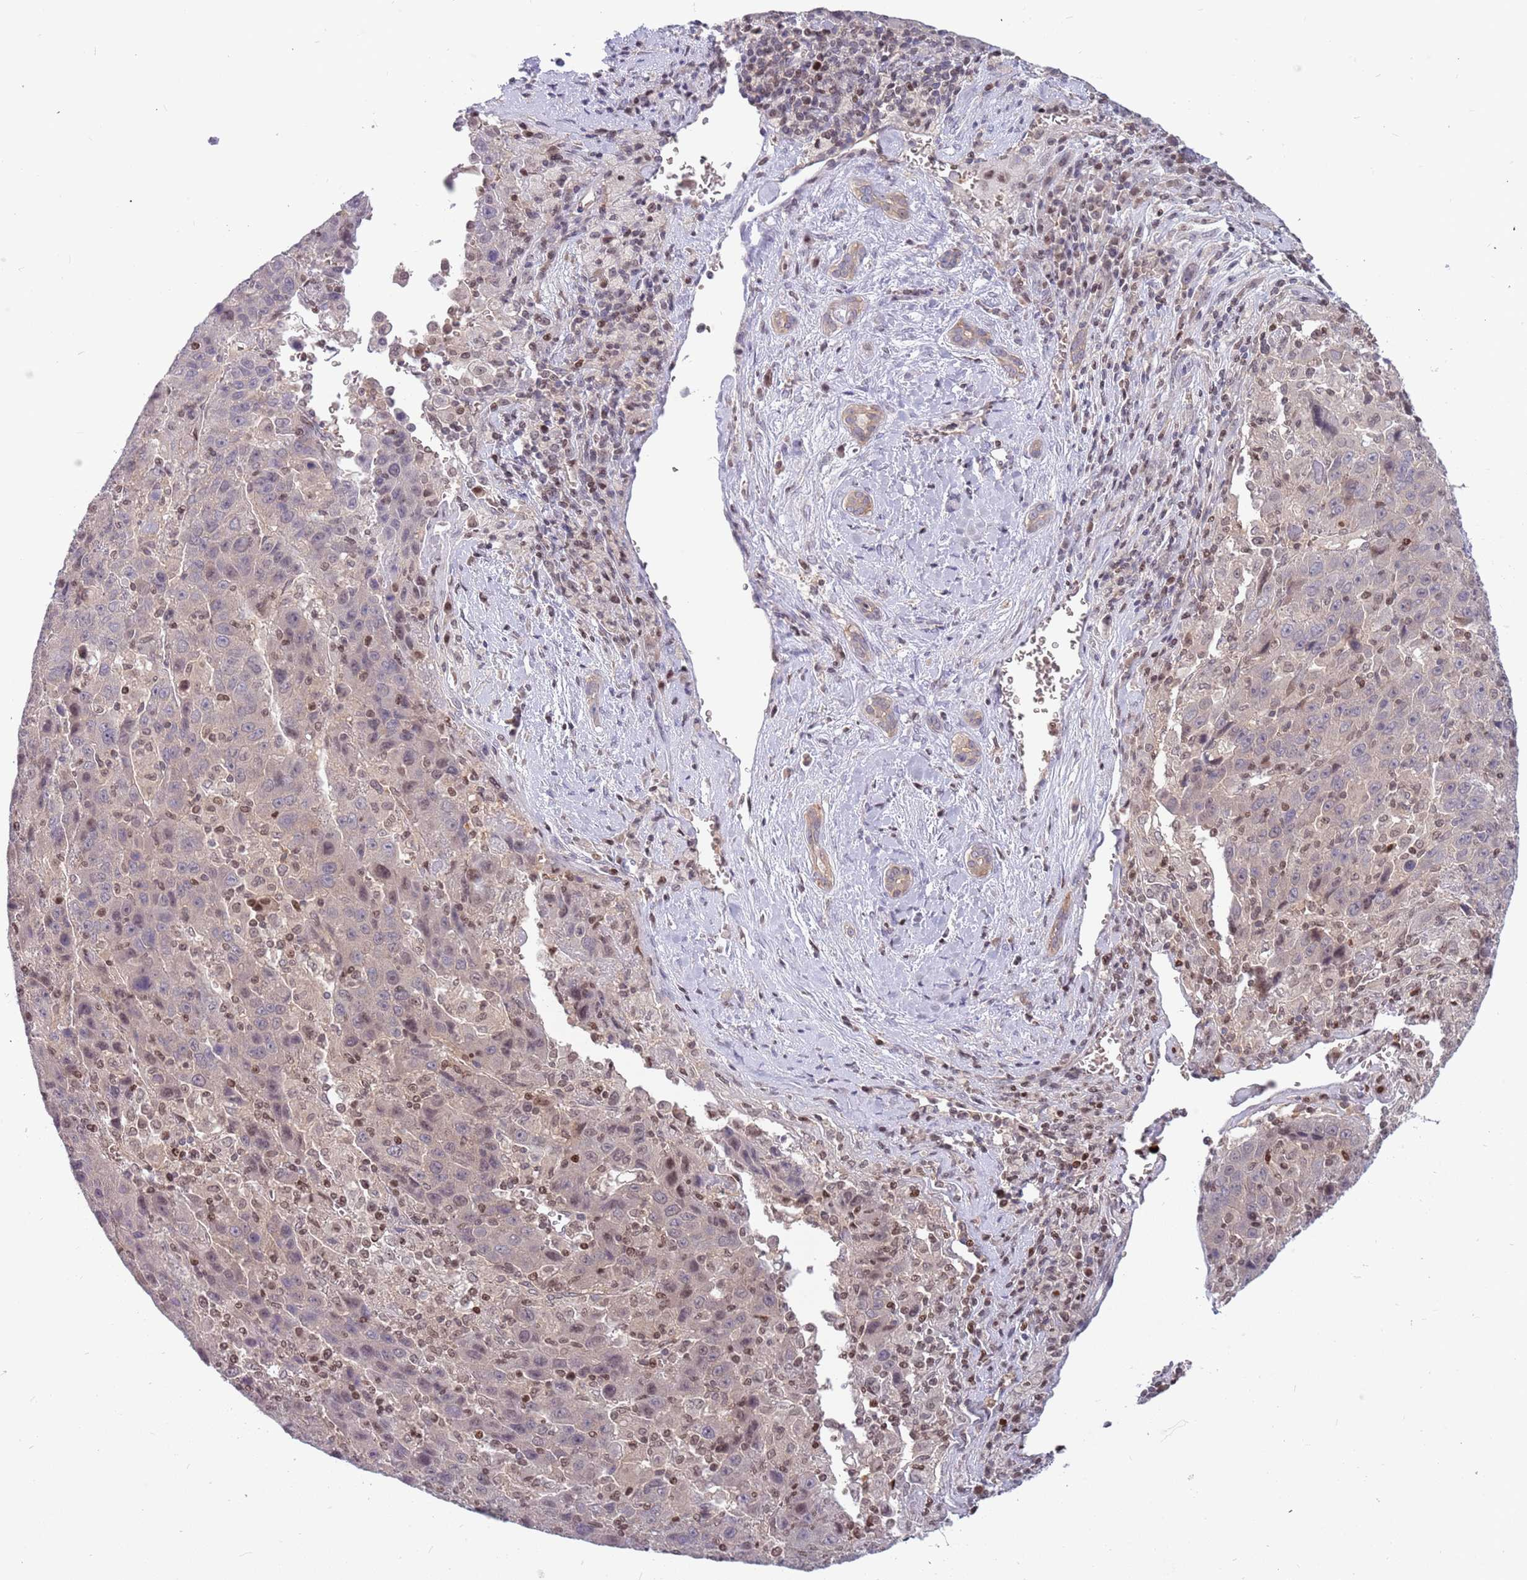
{"staining": {"intensity": "negative", "quantity": "none", "location": "none"}, "tissue": "liver cancer", "cell_type": "Tumor cells", "image_type": "cancer", "snomed": [{"axis": "morphology", "description": "Carcinoma, Hepatocellular, NOS"}, {"axis": "topography", "description": "Liver"}], "caption": "DAB immunohistochemical staining of human hepatocellular carcinoma (liver) reveals no significant positivity in tumor cells.", "gene": "ARHGEF5", "patient": {"sex": "female", "age": 53}}